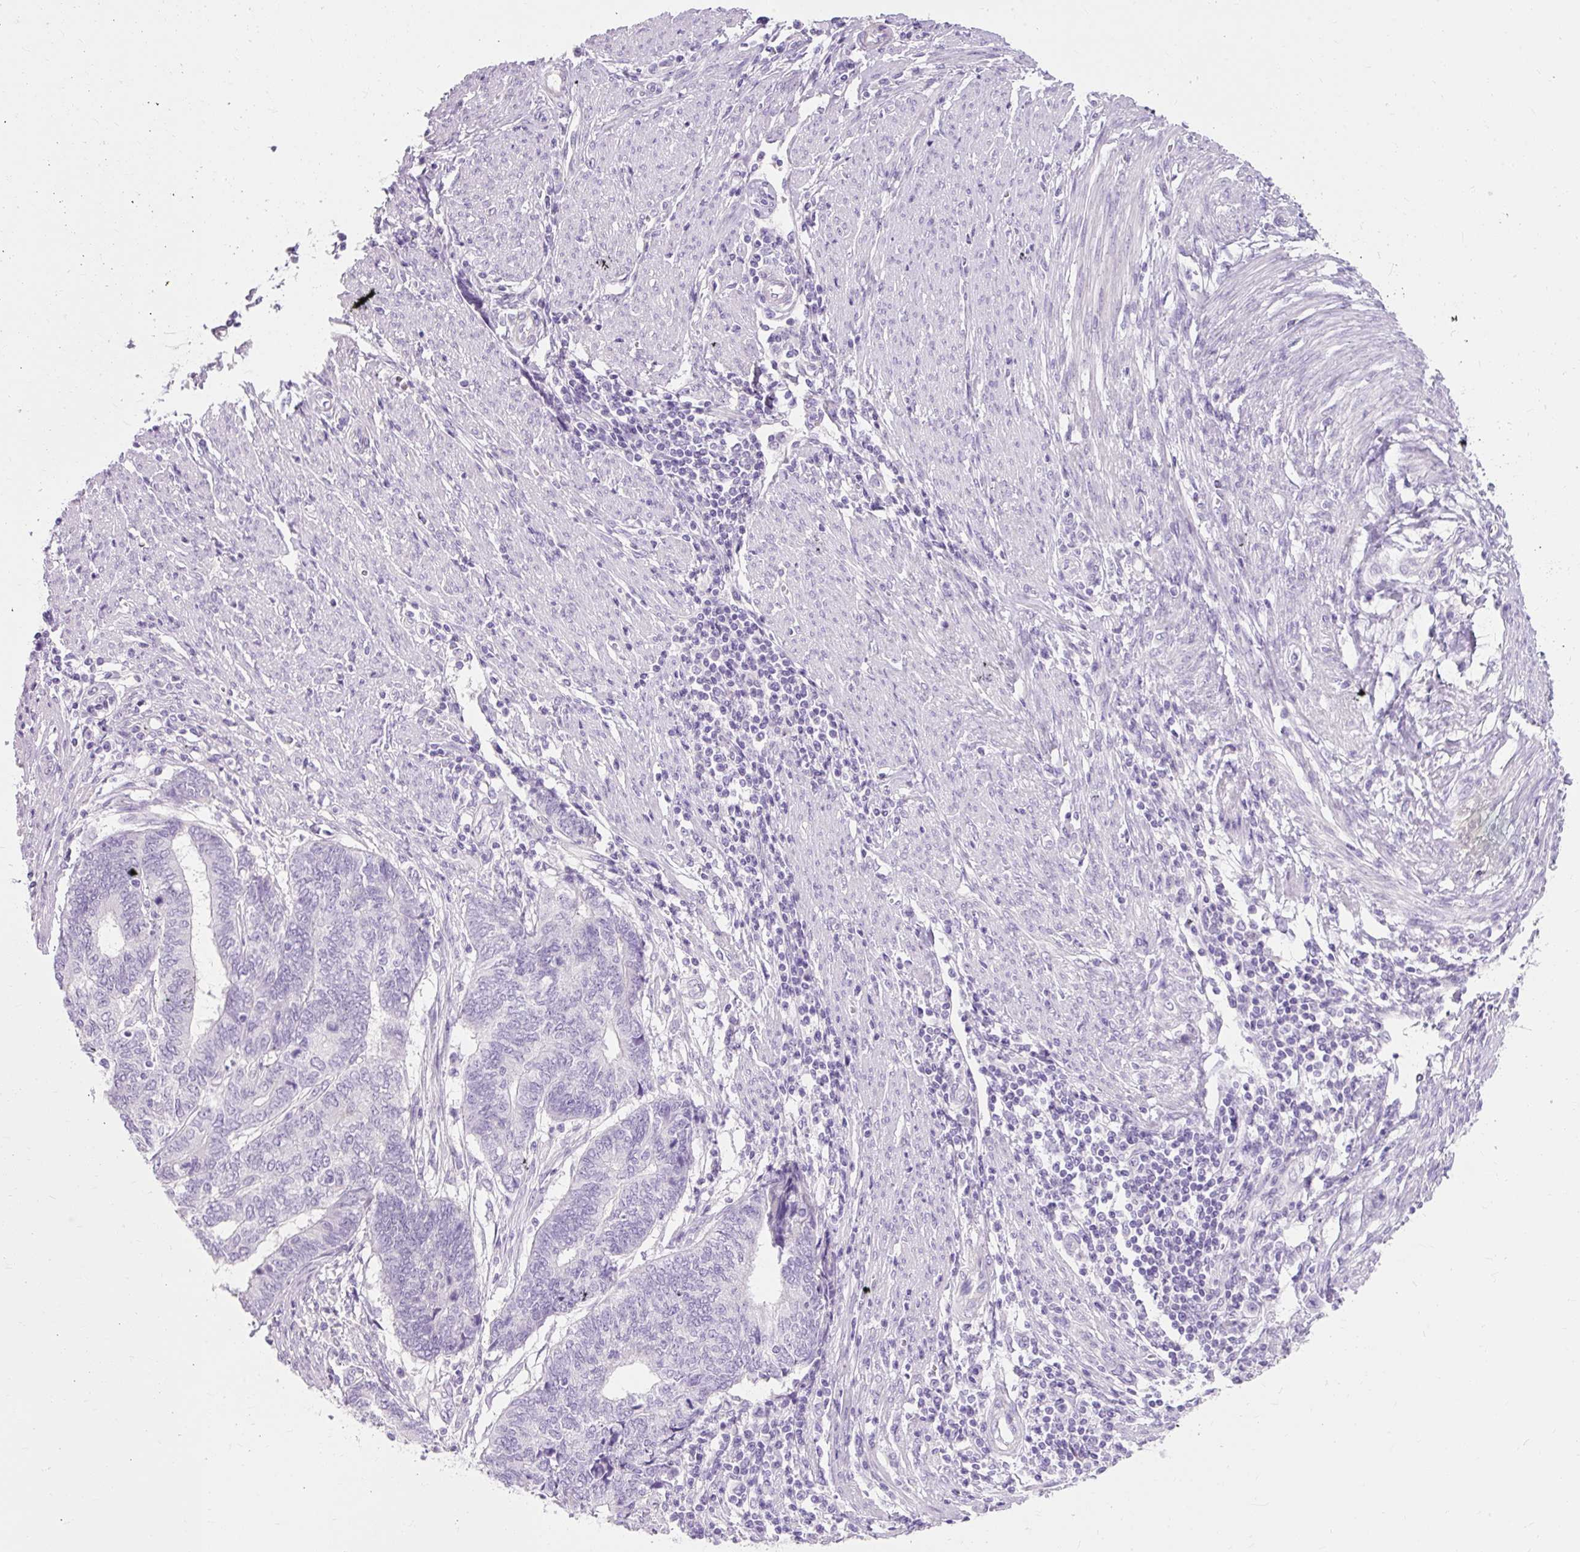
{"staining": {"intensity": "negative", "quantity": "none", "location": "none"}, "tissue": "endometrial cancer", "cell_type": "Tumor cells", "image_type": "cancer", "snomed": [{"axis": "morphology", "description": "Adenocarcinoma, NOS"}, {"axis": "topography", "description": "Uterus"}, {"axis": "topography", "description": "Endometrium"}], "caption": "Human endometrial cancer (adenocarcinoma) stained for a protein using immunohistochemistry (IHC) exhibits no staining in tumor cells.", "gene": "TMEM213", "patient": {"sex": "female", "age": 70}}